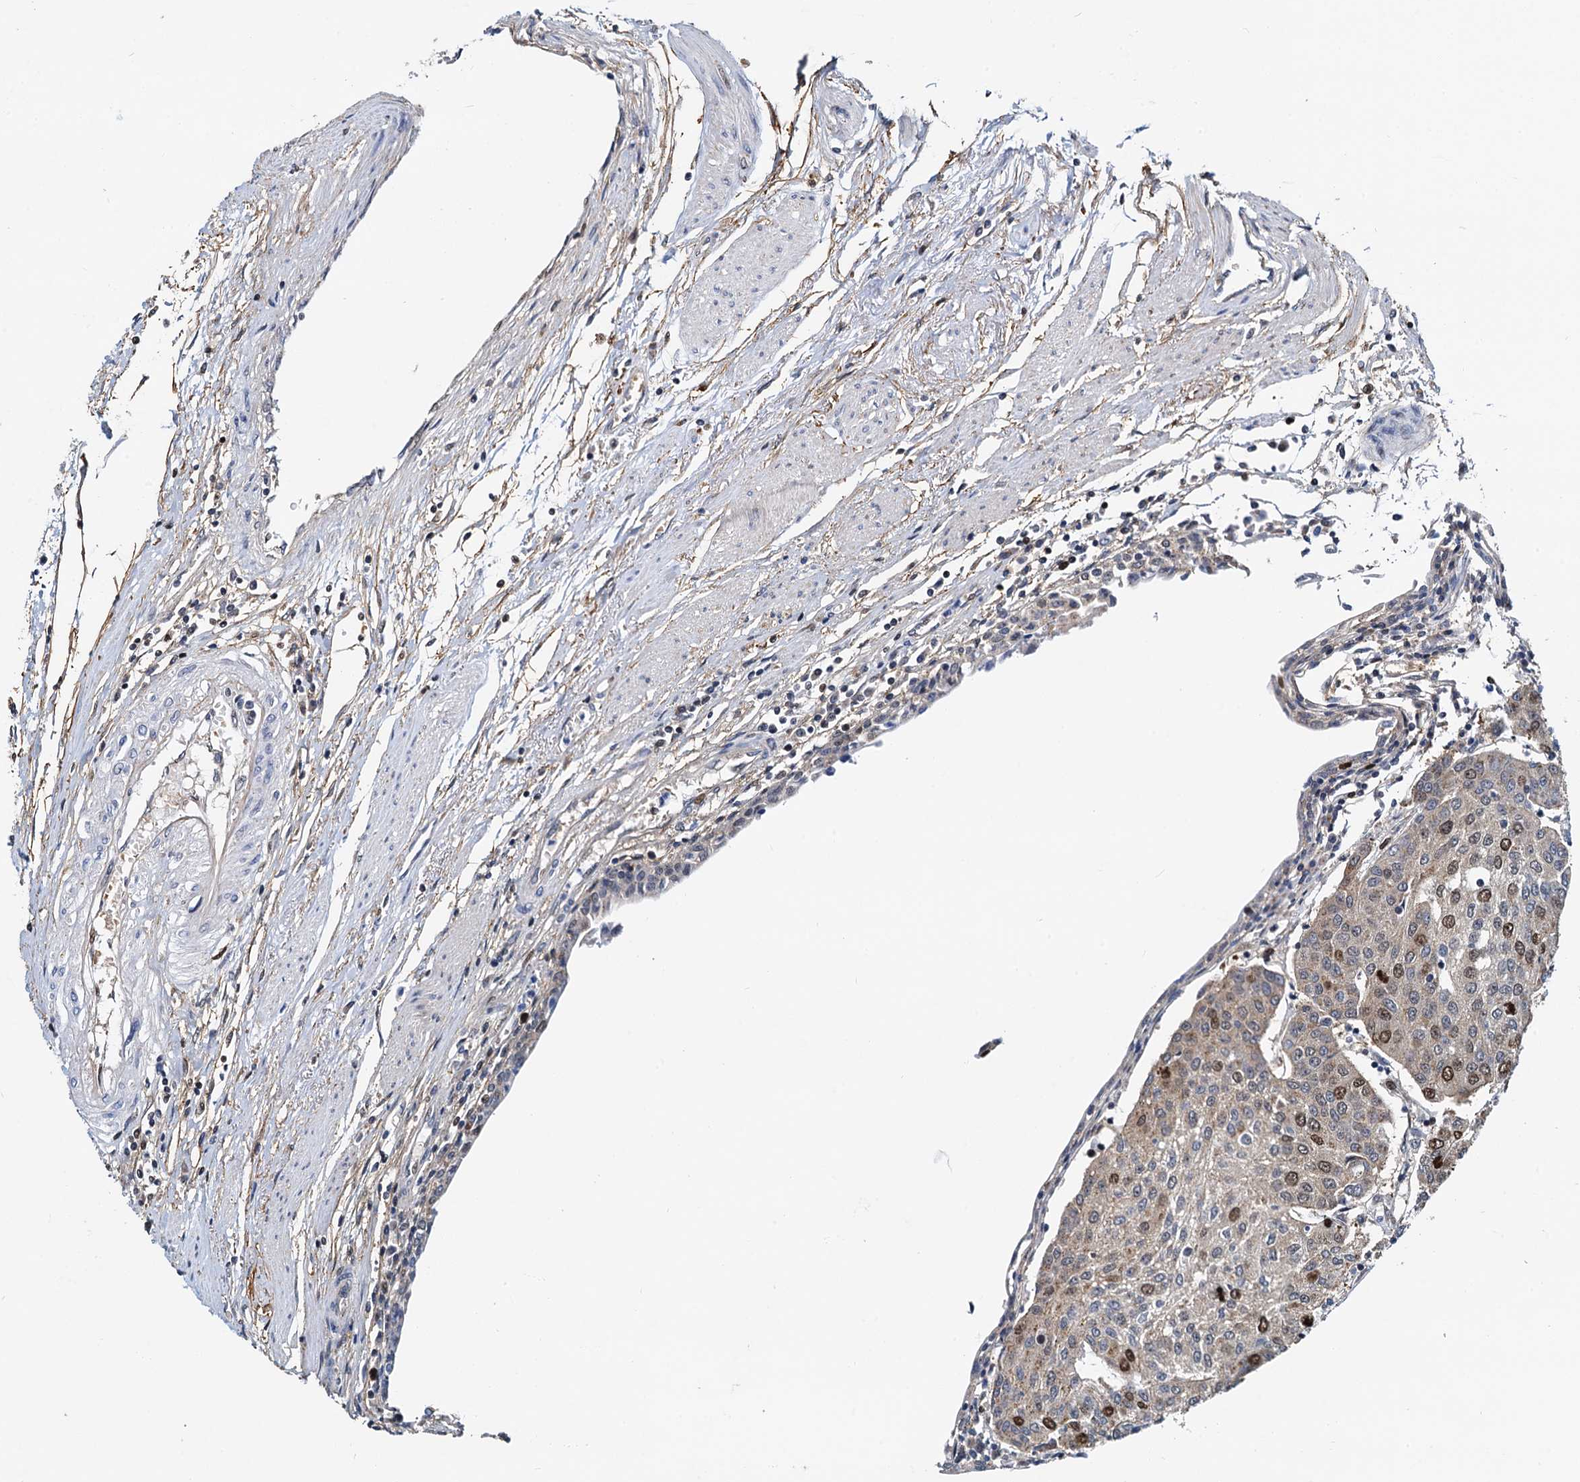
{"staining": {"intensity": "moderate", "quantity": "<25%", "location": "nuclear"}, "tissue": "urothelial cancer", "cell_type": "Tumor cells", "image_type": "cancer", "snomed": [{"axis": "morphology", "description": "Urothelial carcinoma, High grade"}, {"axis": "topography", "description": "Urinary bladder"}], "caption": "There is low levels of moderate nuclear expression in tumor cells of urothelial carcinoma (high-grade), as demonstrated by immunohistochemical staining (brown color).", "gene": "PTGES3", "patient": {"sex": "female", "age": 85}}